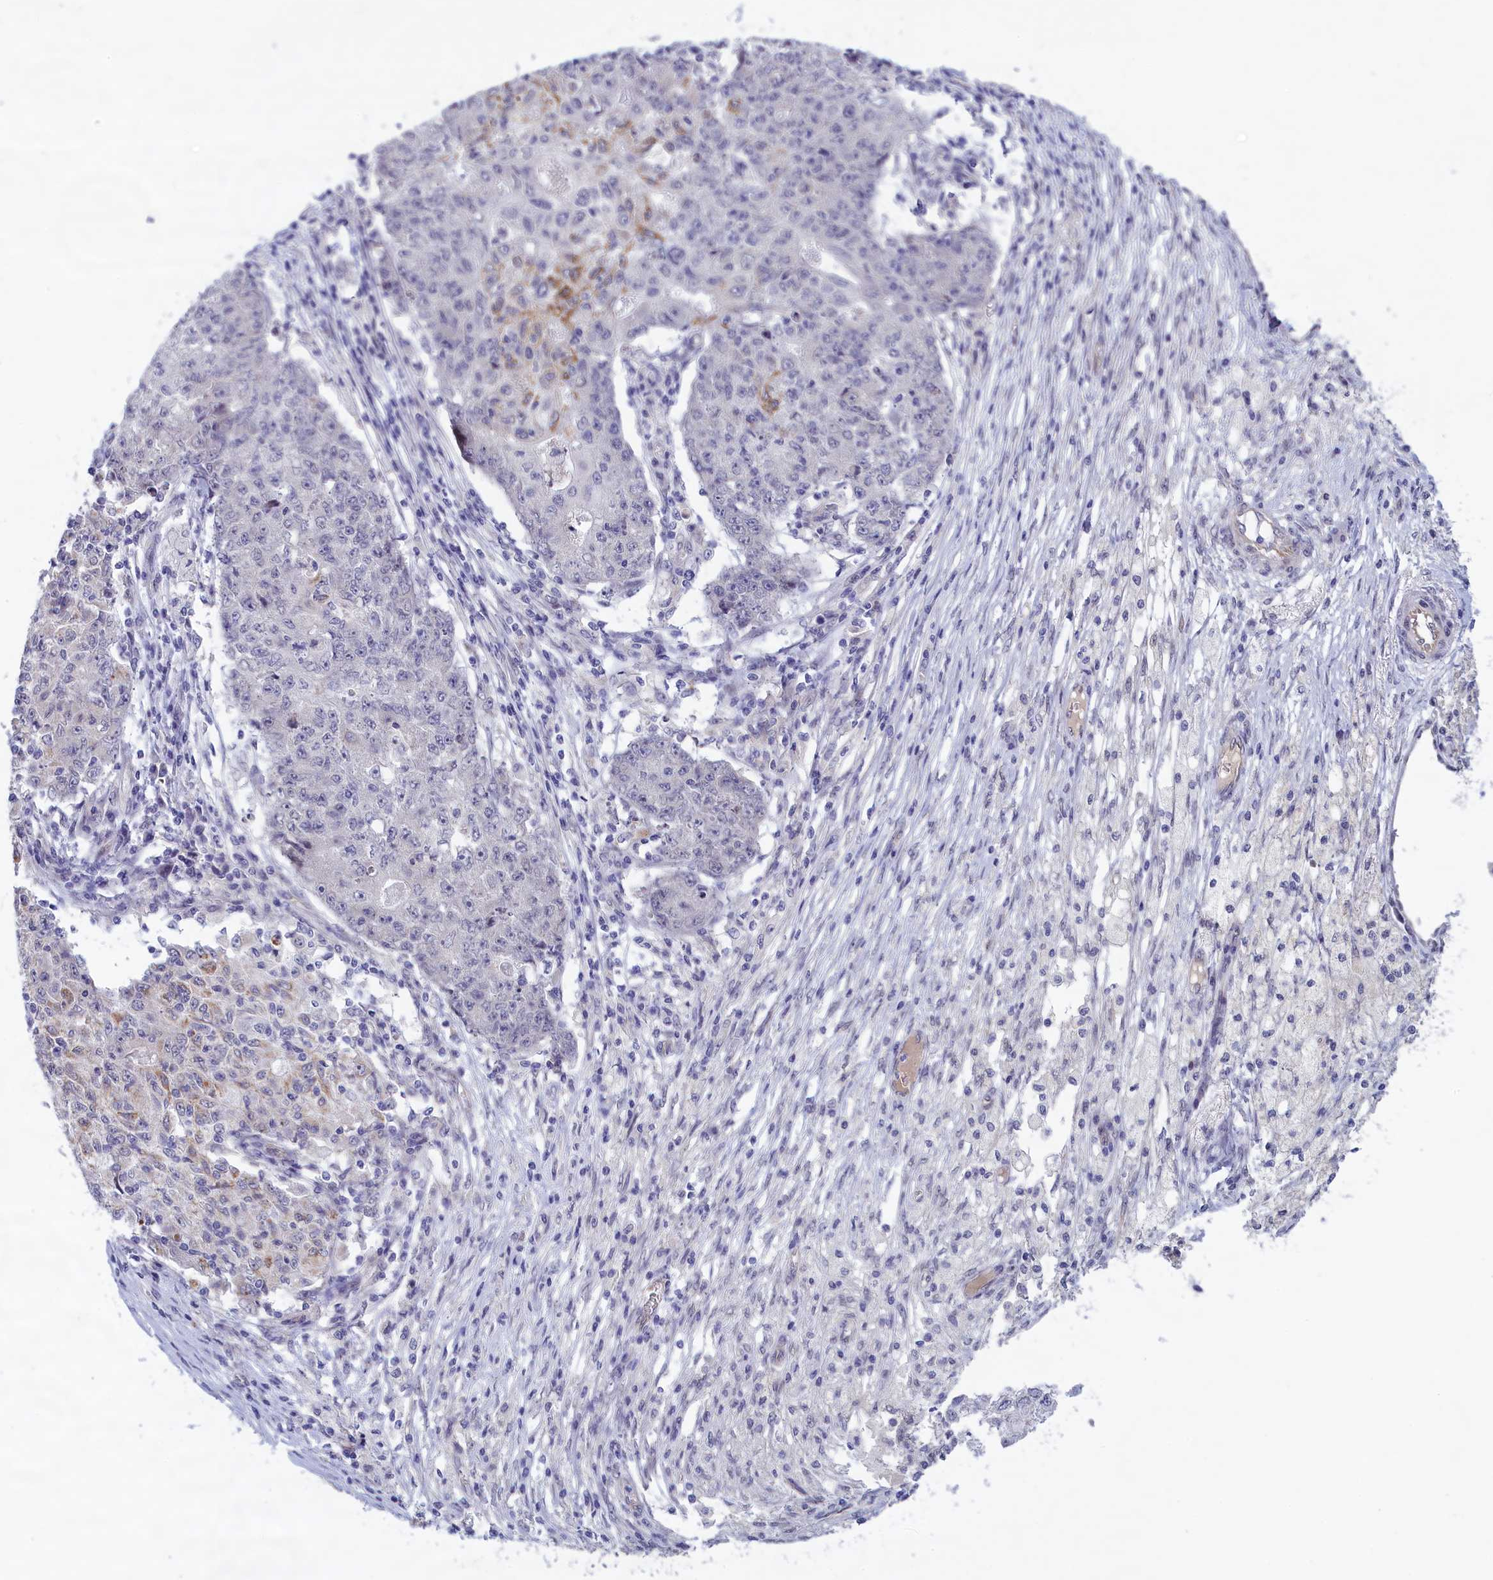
{"staining": {"intensity": "negative", "quantity": "none", "location": "none"}, "tissue": "ovarian cancer", "cell_type": "Tumor cells", "image_type": "cancer", "snomed": [{"axis": "morphology", "description": "Carcinoma, endometroid"}, {"axis": "topography", "description": "Ovary"}], "caption": "Tumor cells show no significant expression in endometroid carcinoma (ovarian).", "gene": "IGFALS", "patient": {"sex": "female", "age": 42}}